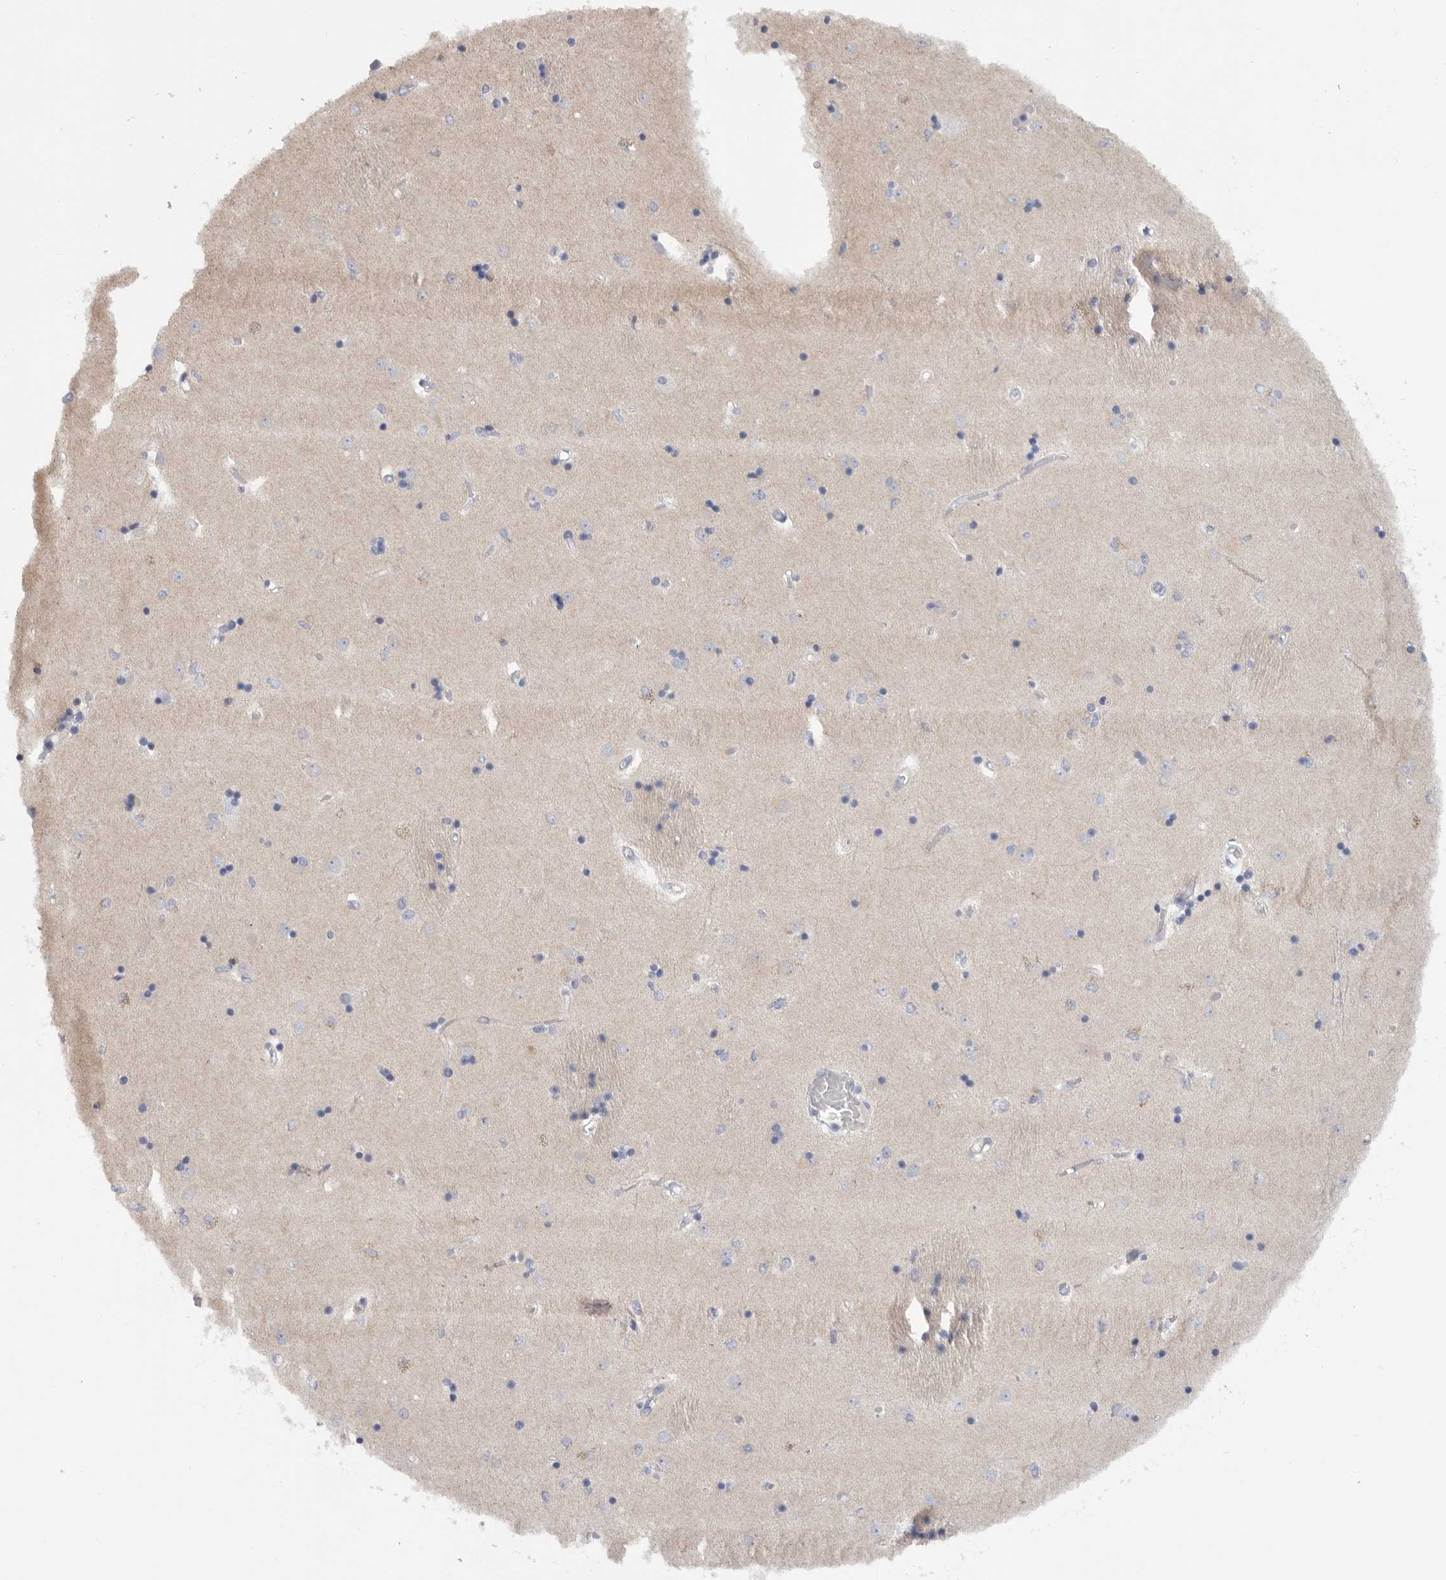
{"staining": {"intensity": "negative", "quantity": "none", "location": "none"}, "tissue": "caudate", "cell_type": "Glial cells", "image_type": "normal", "snomed": [{"axis": "morphology", "description": "Normal tissue, NOS"}, {"axis": "topography", "description": "Lateral ventricle wall"}], "caption": "DAB (3,3'-diaminobenzidine) immunohistochemical staining of normal human caudate demonstrates no significant staining in glial cells.", "gene": "MTFR1L", "patient": {"sex": "male", "age": 45}}